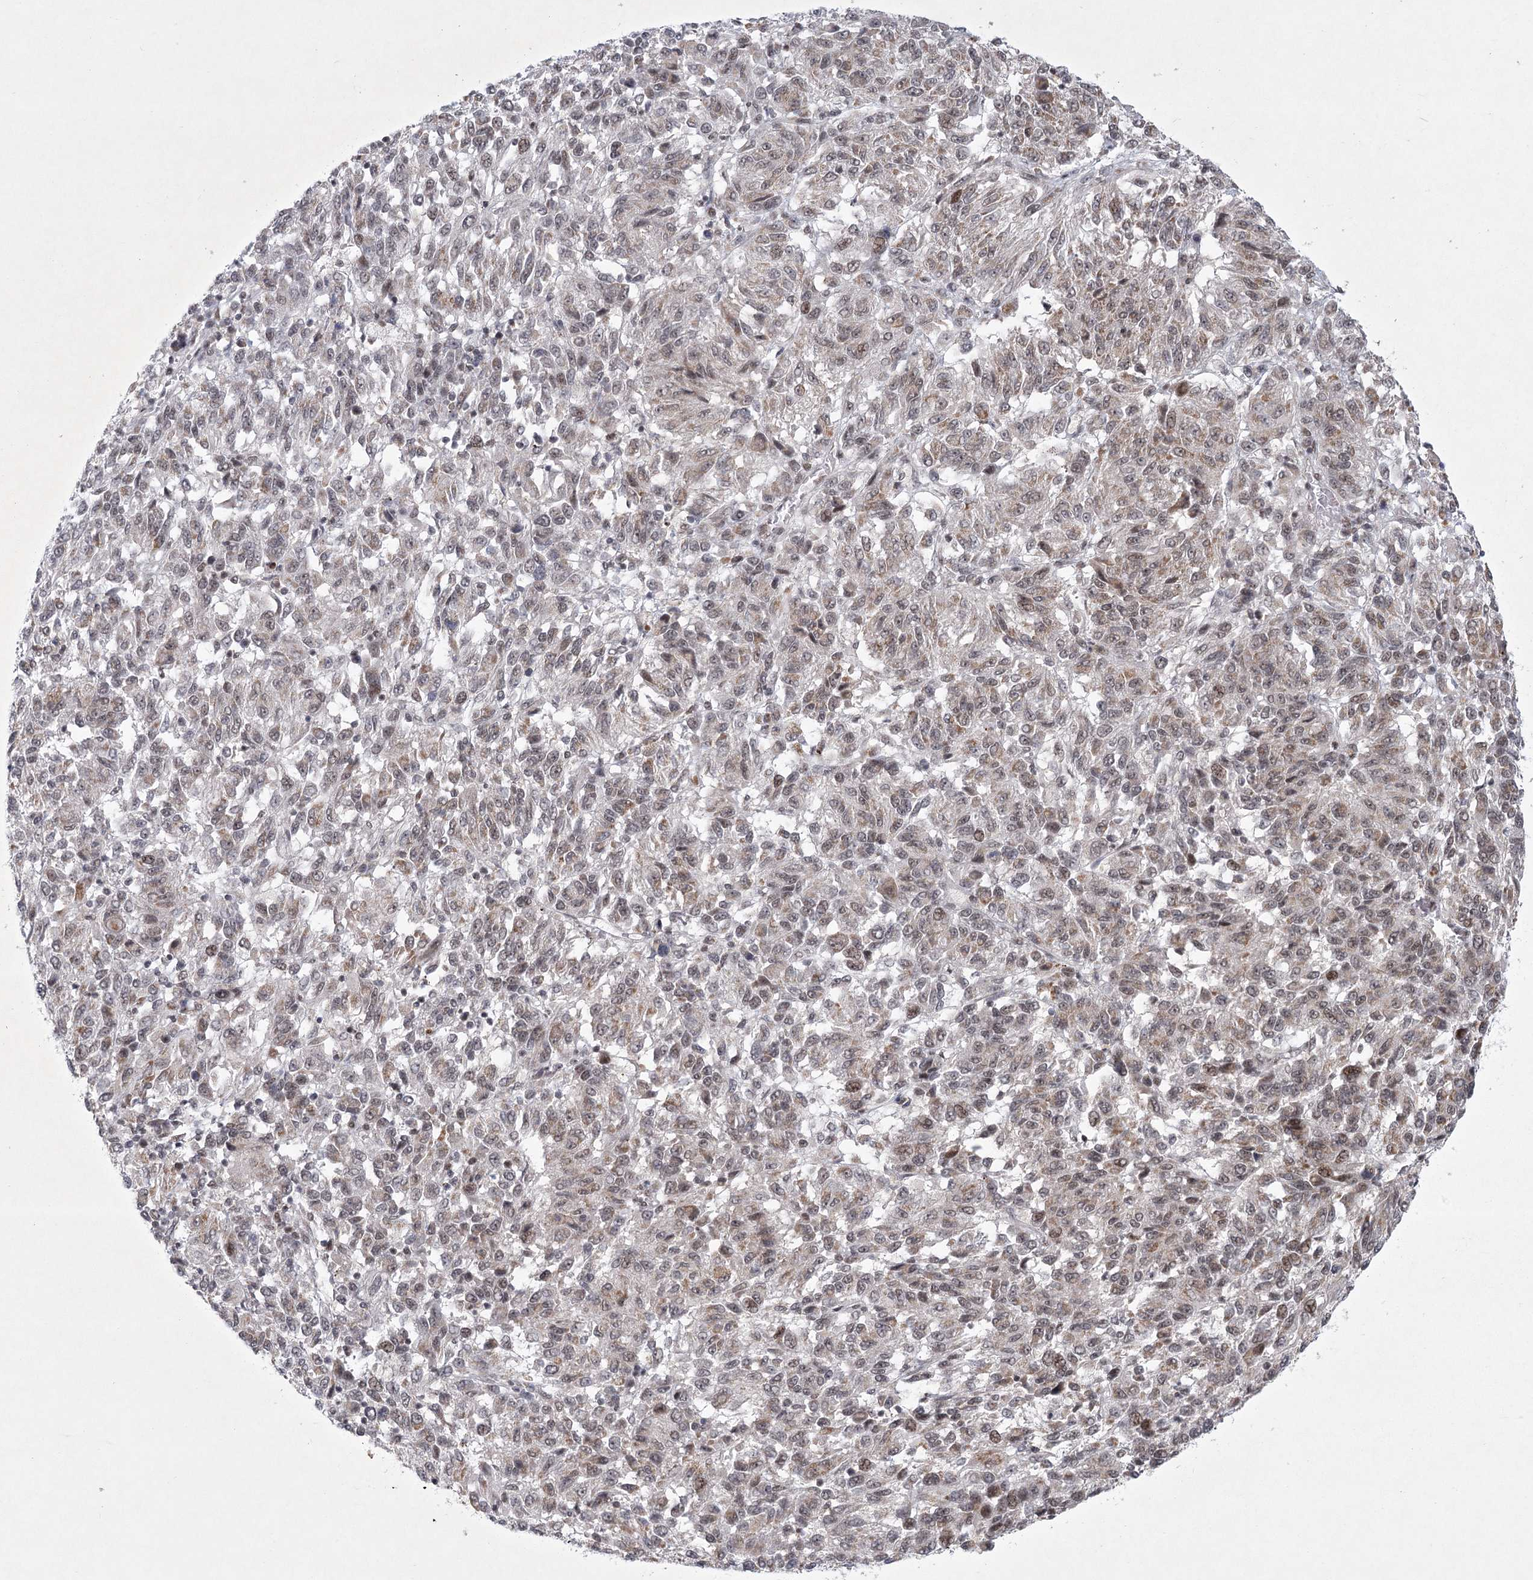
{"staining": {"intensity": "weak", "quantity": "25%-75%", "location": "cytoplasmic/membranous,nuclear"}, "tissue": "melanoma", "cell_type": "Tumor cells", "image_type": "cancer", "snomed": [{"axis": "morphology", "description": "Malignant melanoma, Metastatic site"}, {"axis": "topography", "description": "Lung"}], "caption": "Protein positivity by immunohistochemistry (IHC) demonstrates weak cytoplasmic/membranous and nuclear positivity in about 25%-75% of tumor cells in malignant melanoma (metastatic site). (DAB = brown stain, brightfield microscopy at high magnification).", "gene": "CIB4", "patient": {"sex": "male", "age": 64}}